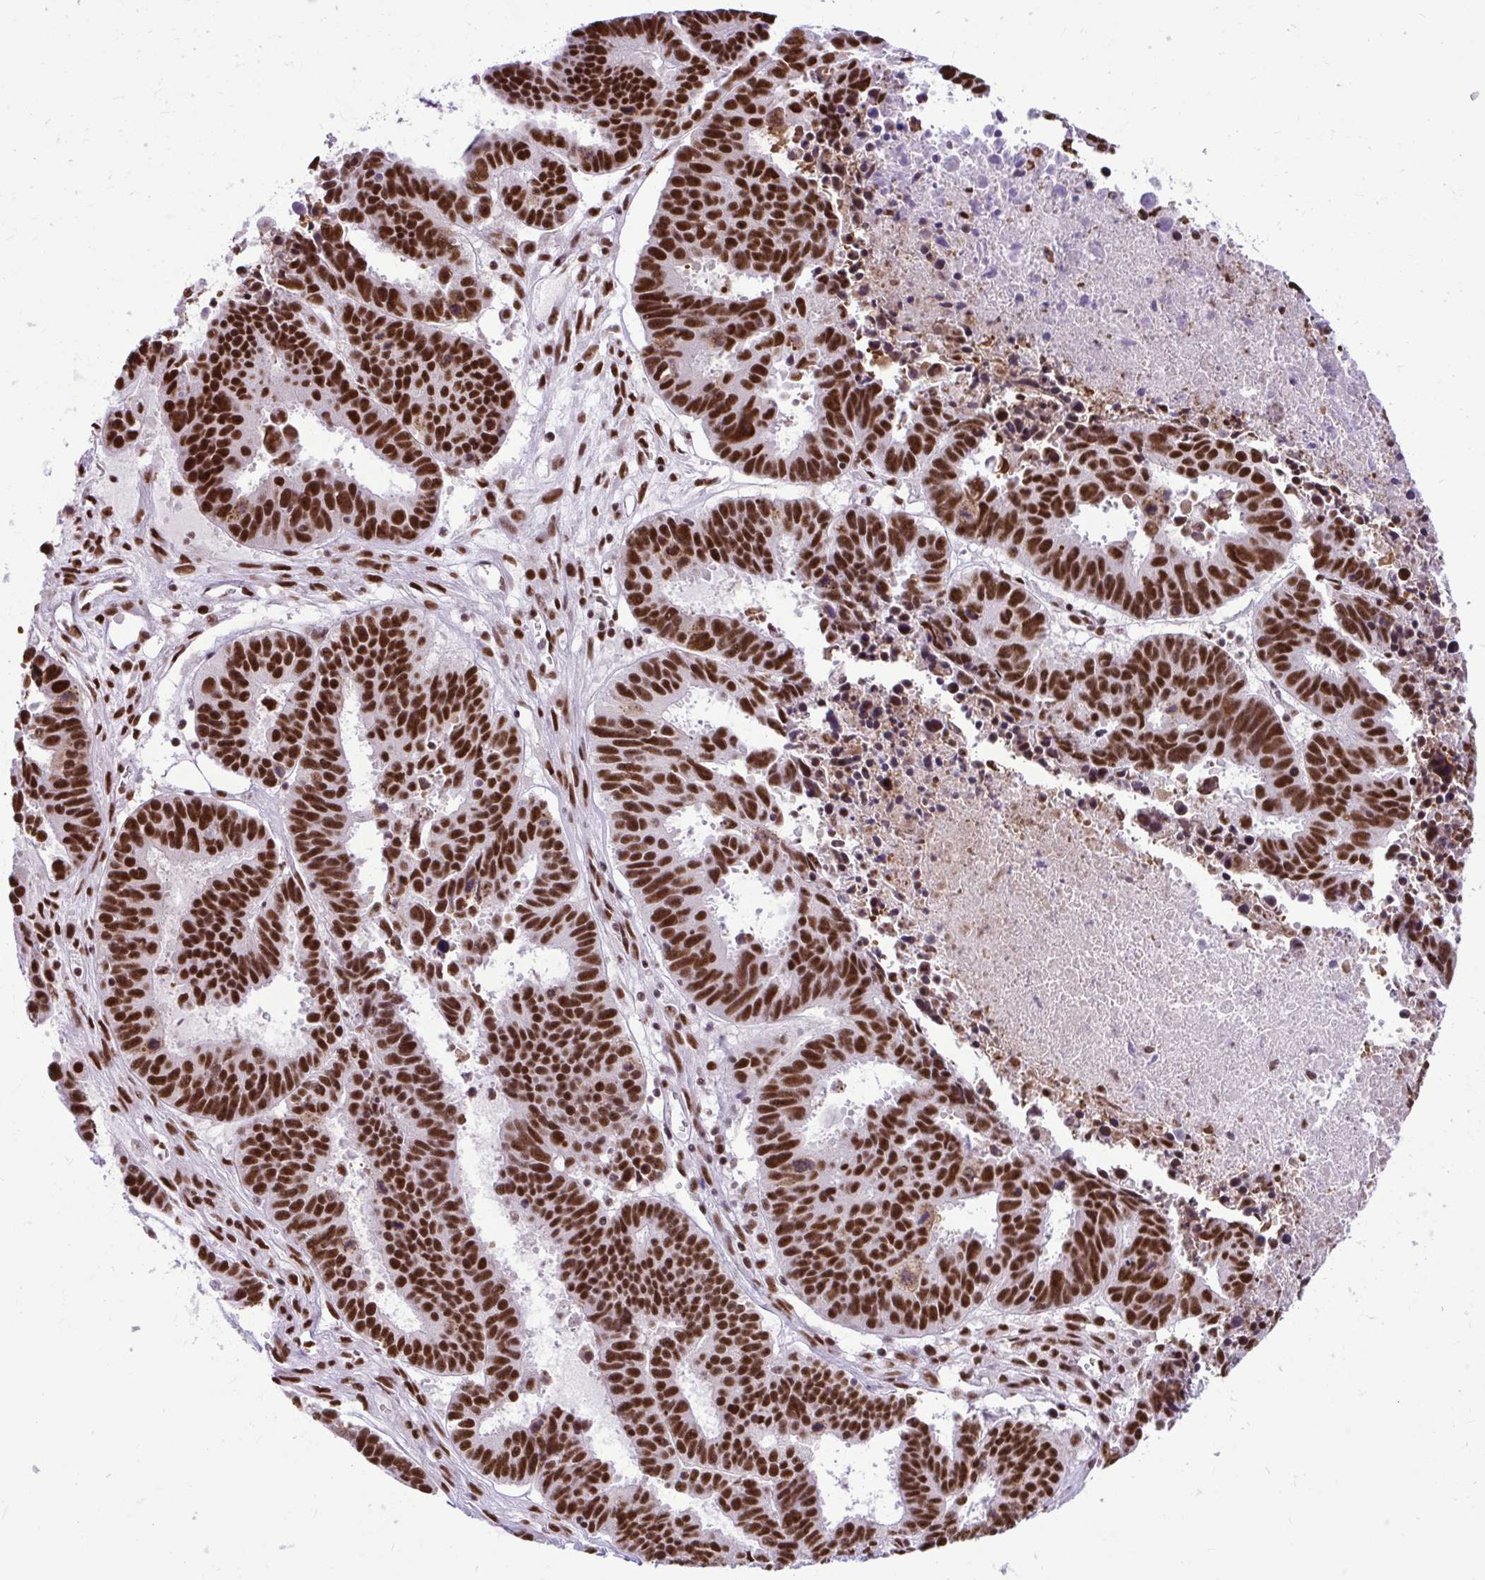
{"staining": {"intensity": "strong", "quantity": ">75%", "location": "nuclear"}, "tissue": "ovarian cancer", "cell_type": "Tumor cells", "image_type": "cancer", "snomed": [{"axis": "morphology", "description": "Carcinoma, endometroid"}, {"axis": "morphology", "description": "Cystadenocarcinoma, serous, NOS"}, {"axis": "topography", "description": "Ovary"}], "caption": "Immunohistochemical staining of human ovarian serous cystadenocarcinoma displays high levels of strong nuclear expression in about >75% of tumor cells. The staining is performed using DAB (3,3'-diaminobenzidine) brown chromogen to label protein expression. The nuclei are counter-stained blue using hematoxylin.", "gene": "PRPF19", "patient": {"sex": "female", "age": 45}}